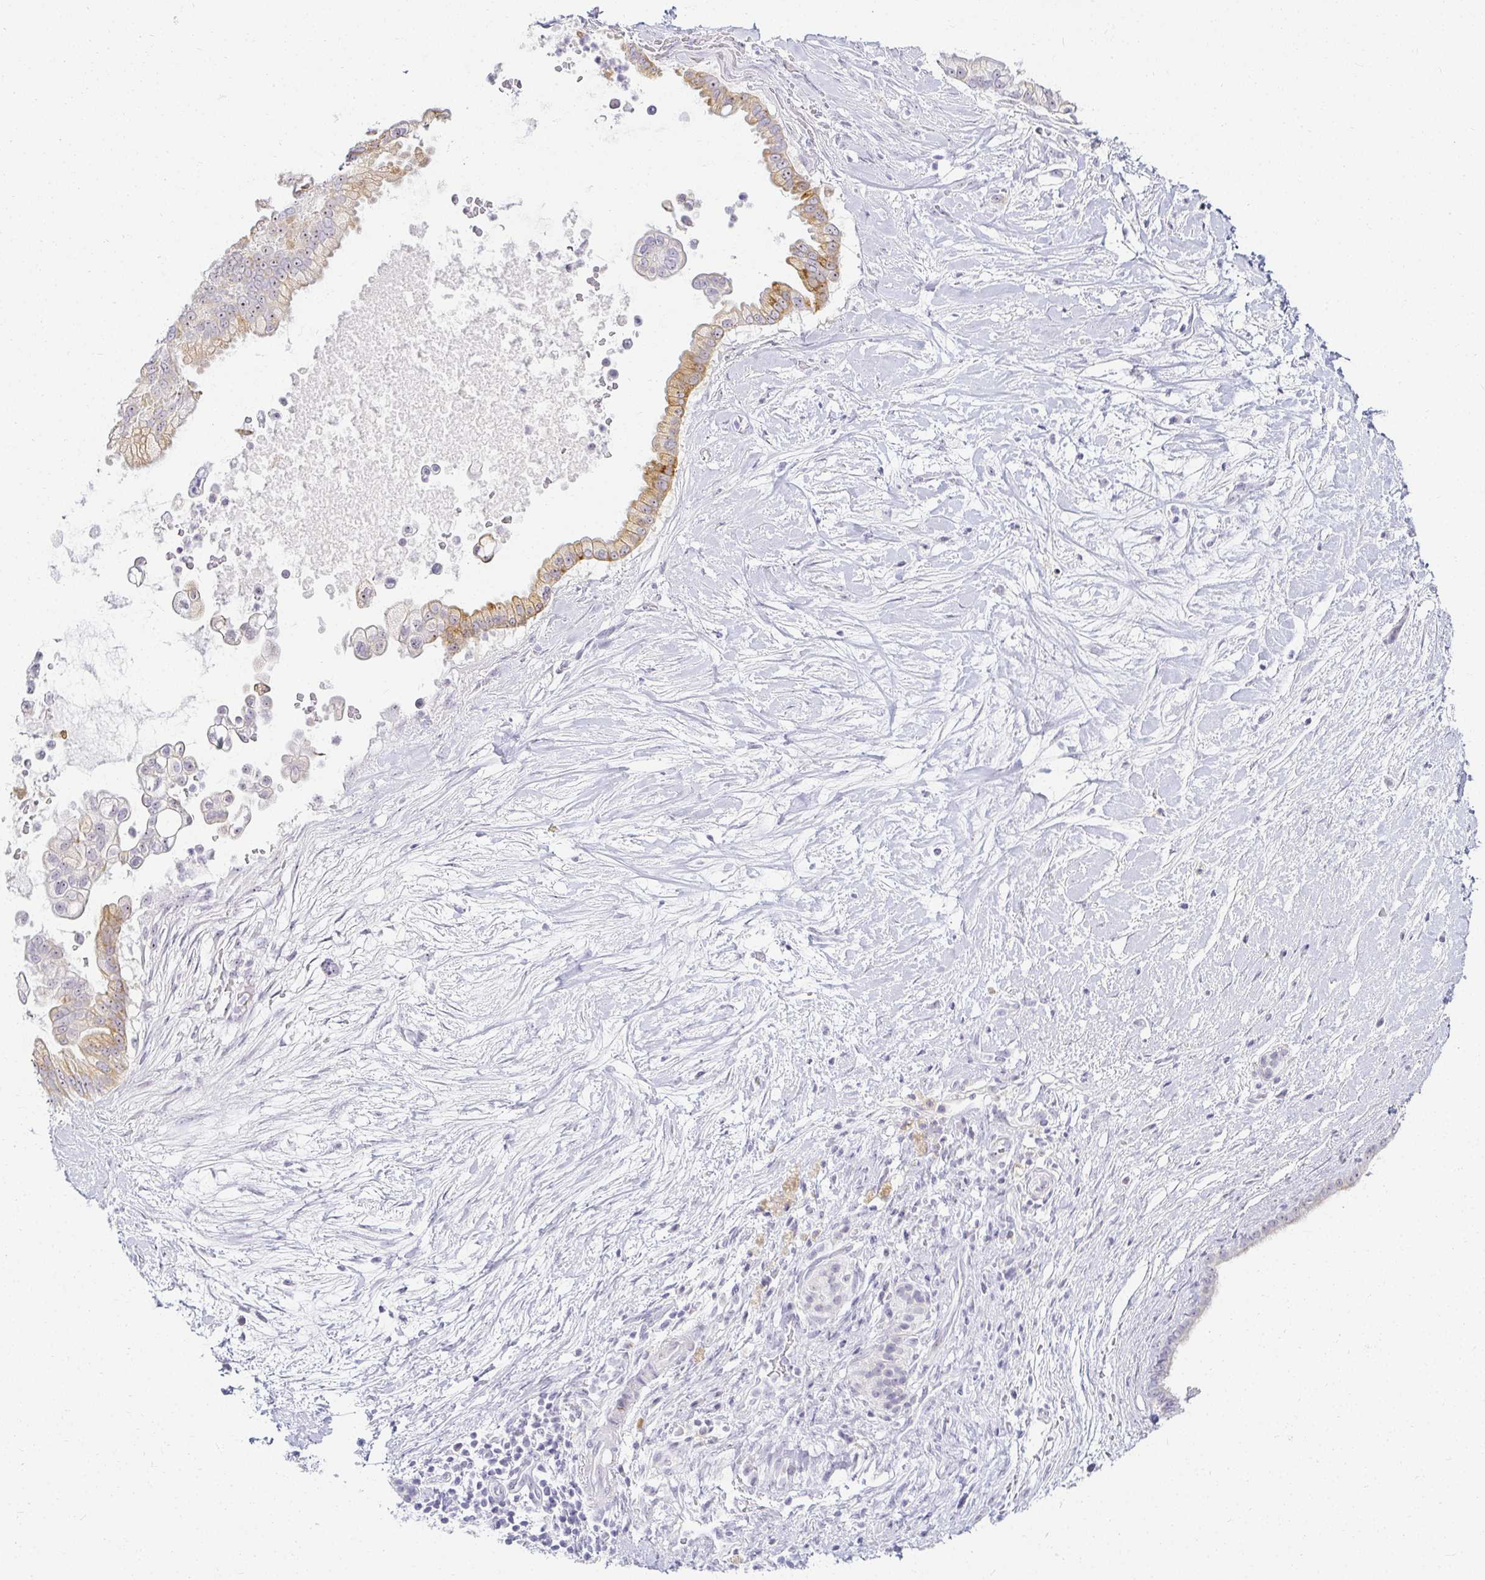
{"staining": {"intensity": "moderate", "quantity": "<25%", "location": "cytoplasmic/membranous"}, "tissue": "pancreatic cancer", "cell_type": "Tumor cells", "image_type": "cancer", "snomed": [{"axis": "morphology", "description": "Adenocarcinoma, NOS"}, {"axis": "topography", "description": "Pancreas"}], "caption": "Immunohistochemistry (IHC) staining of pancreatic cancer (adenocarcinoma), which shows low levels of moderate cytoplasmic/membranous expression in about <25% of tumor cells indicating moderate cytoplasmic/membranous protein expression. The staining was performed using DAB (brown) for protein detection and nuclei were counterstained in hematoxylin (blue).", "gene": "ACAN", "patient": {"sex": "female", "age": 69}}